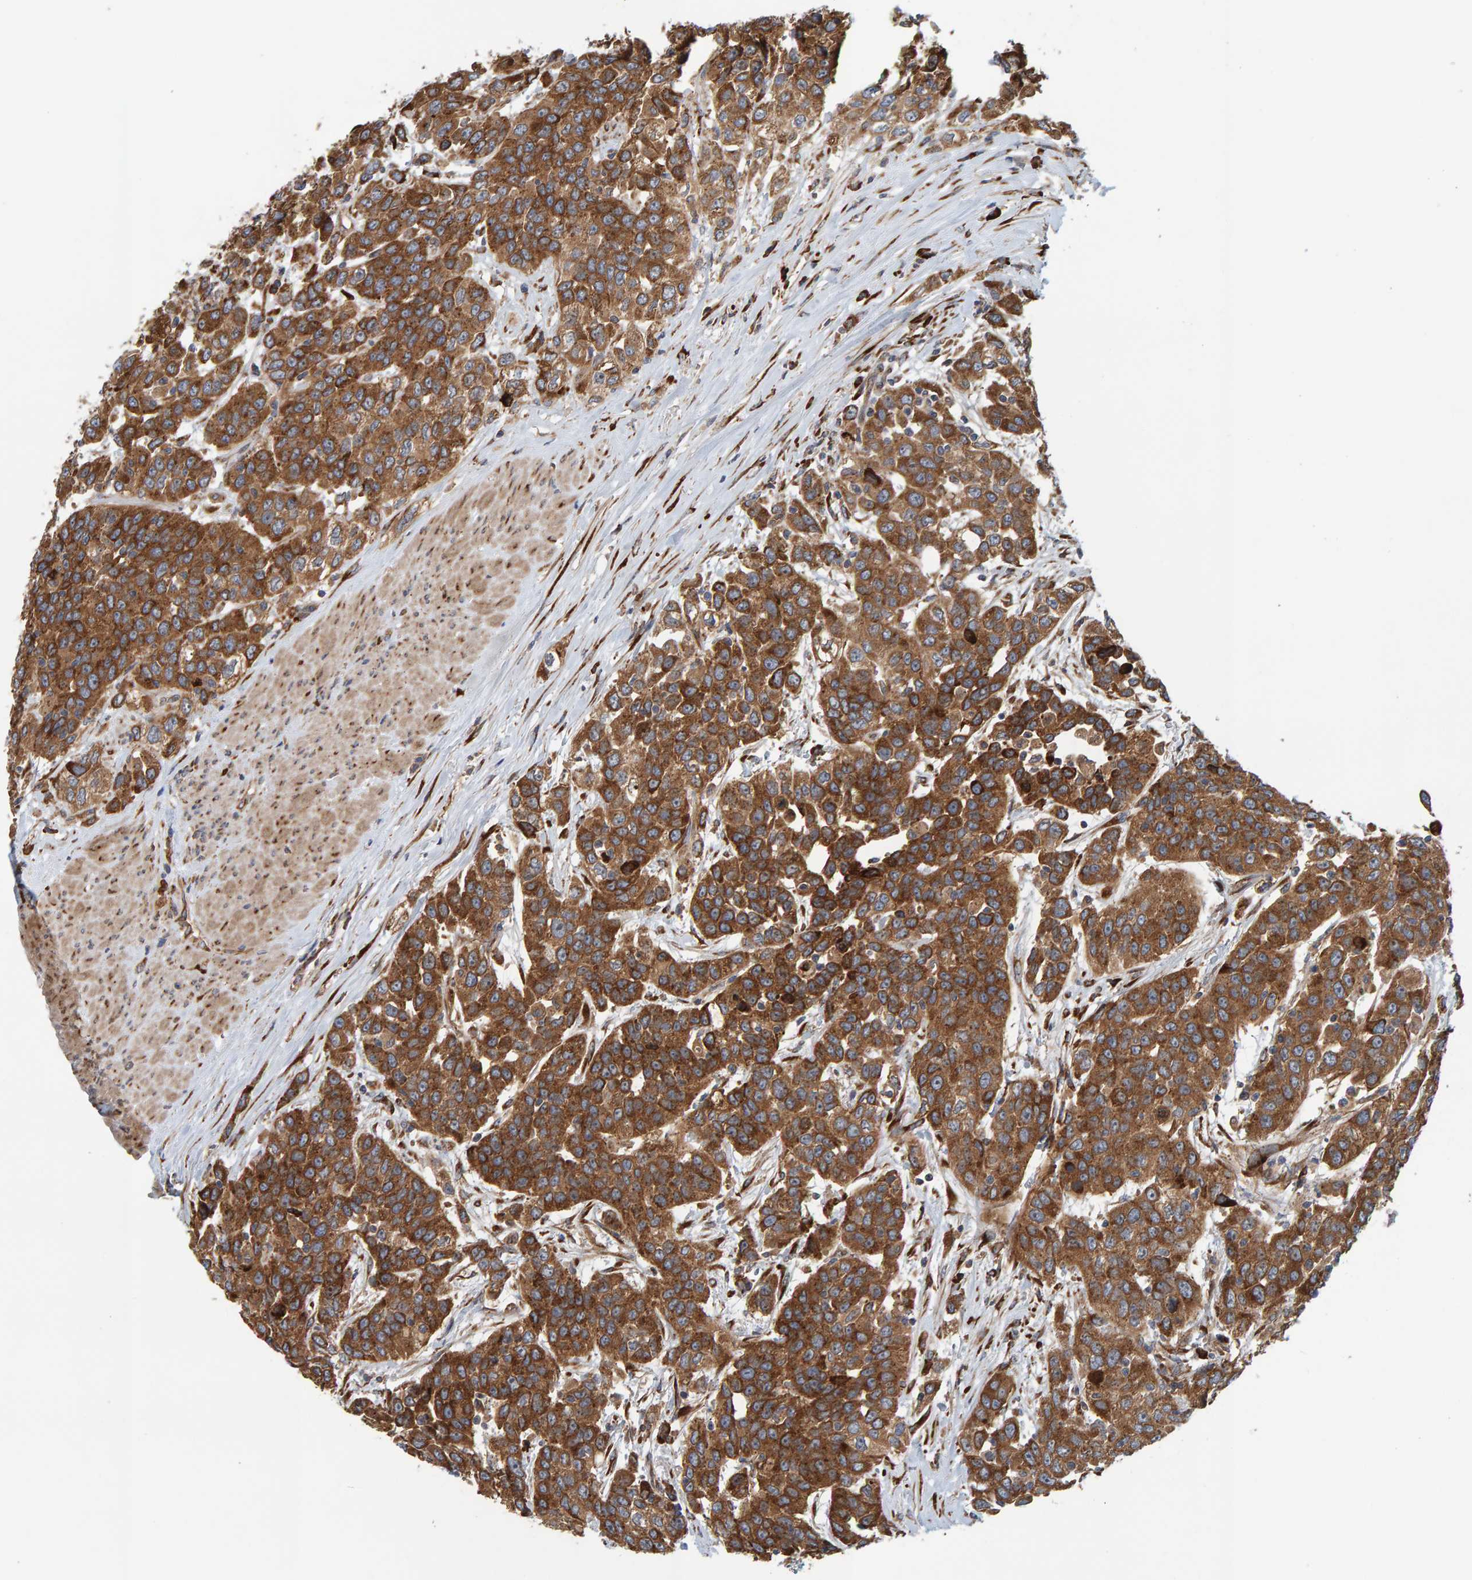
{"staining": {"intensity": "strong", "quantity": ">75%", "location": "cytoplasmic/membranous"}, "tissue": "urothelial cancer", "cell_type": "Tumor cells", "image_type": "cancer", "snomed": [{"axis": "morphology", "description": "Urothelial carcinoma, High grade"}, {"axis": "topography", "description": "Urinary bladder"}], "caption": "Human urothelial cancer stained with a protein marker shows strong staining in tumor cells.", "gene": "BAIAP2", "patient": {"sex": "female", "age": 80}}